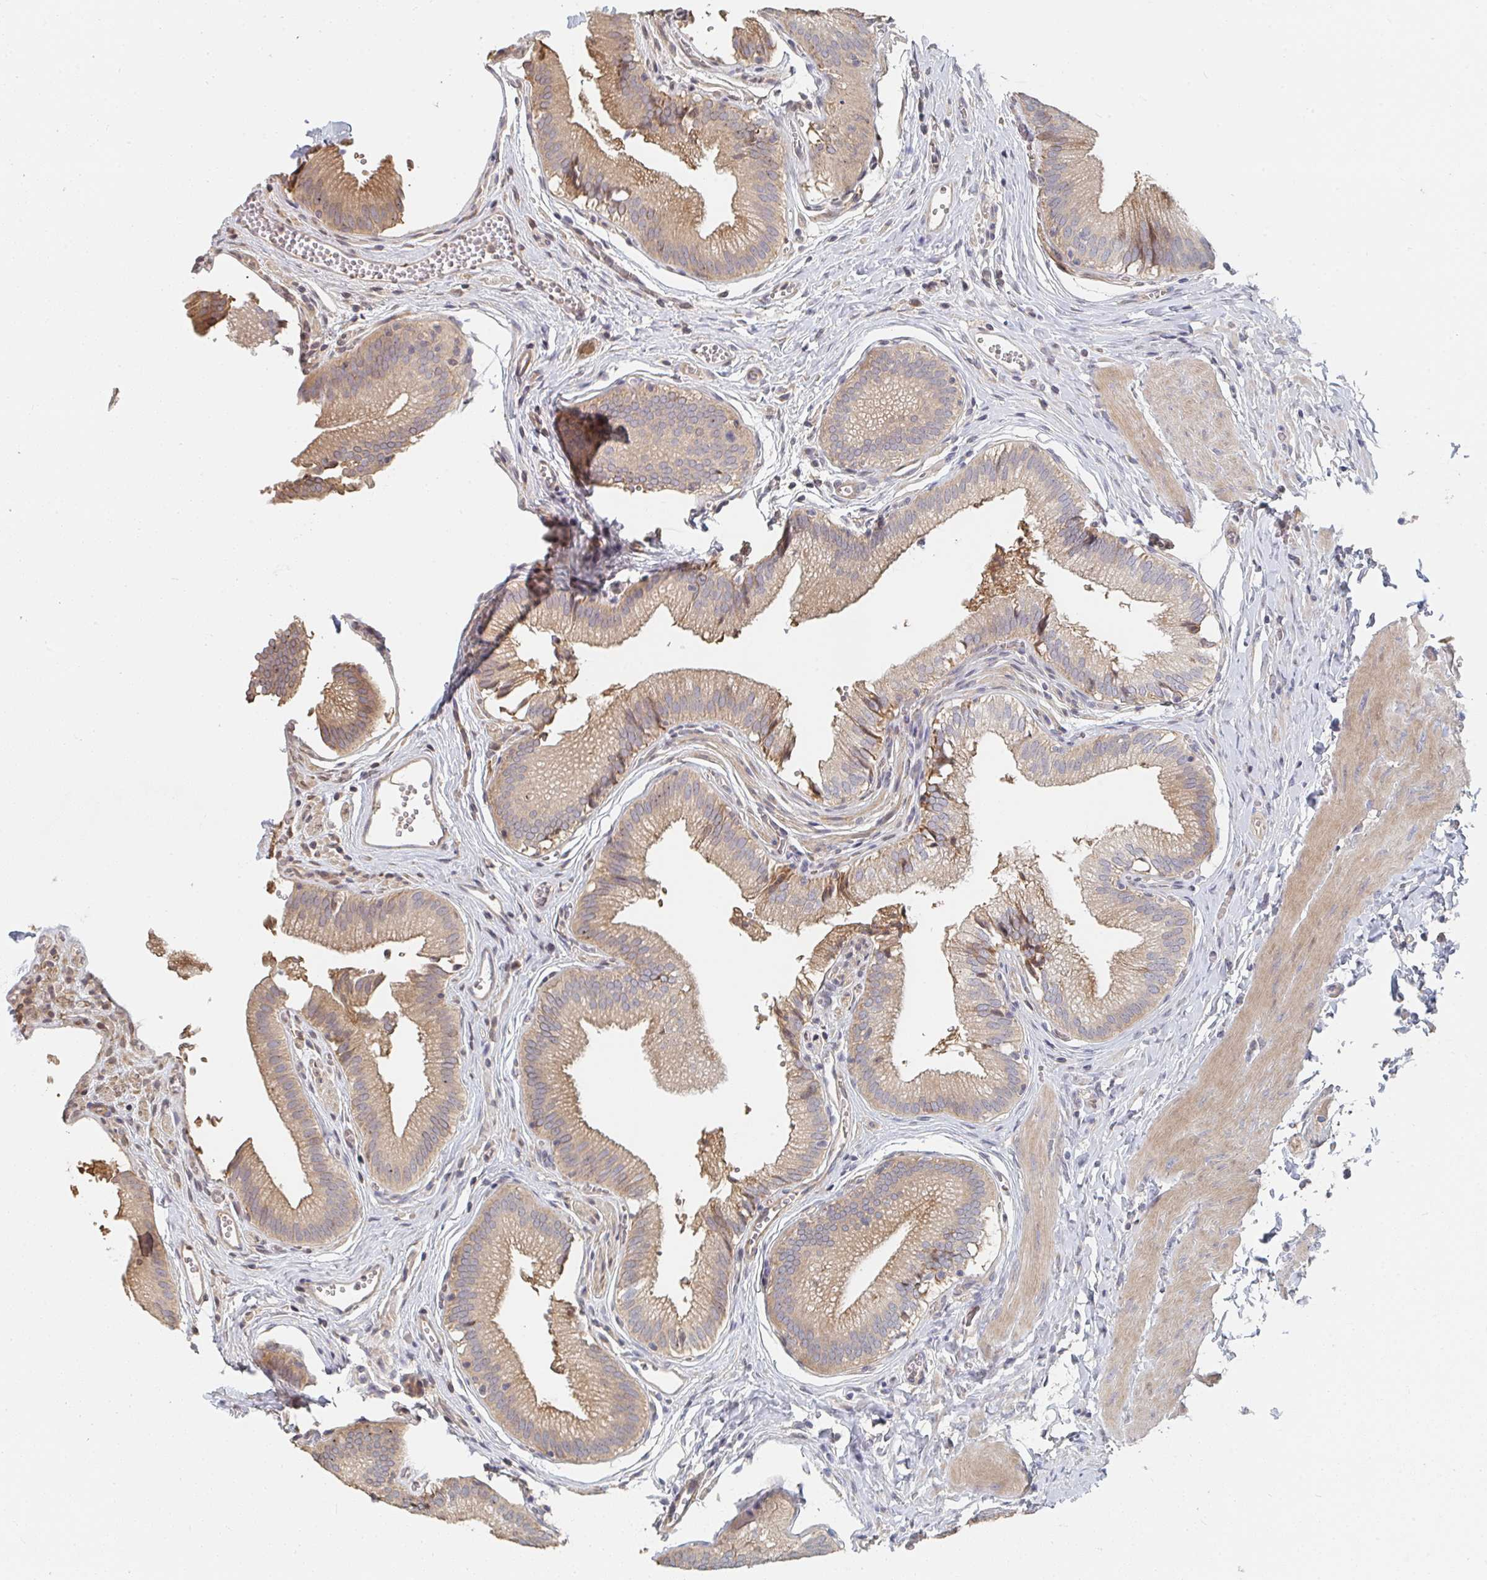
{"staining": {"intensity": "moderate", "quantity": ">75%", "location": "cytoplasmic/membranous"}, "tissue": "gallbladder", "cell_type": "Glandular cells", "image_type": "normal", "snomed": [{"axis": "morphology", "description": "Normal tissue, NOS"}, {"axis": "topography", "description": "Gallbladder"}, {"axis": "topography", "description": "Peripheral nerve tissue"}], "caption": "The photomicrograph demonstrates a brown stain indicating the presence of a protein in the cytoplasmic/membranous of glandular cells in gallbladder. Ihc stains the protein of interest in brown and the nuclei are stained blue.", "gene": "PTEN", "patient": {"sex": "male", "age": 17}}